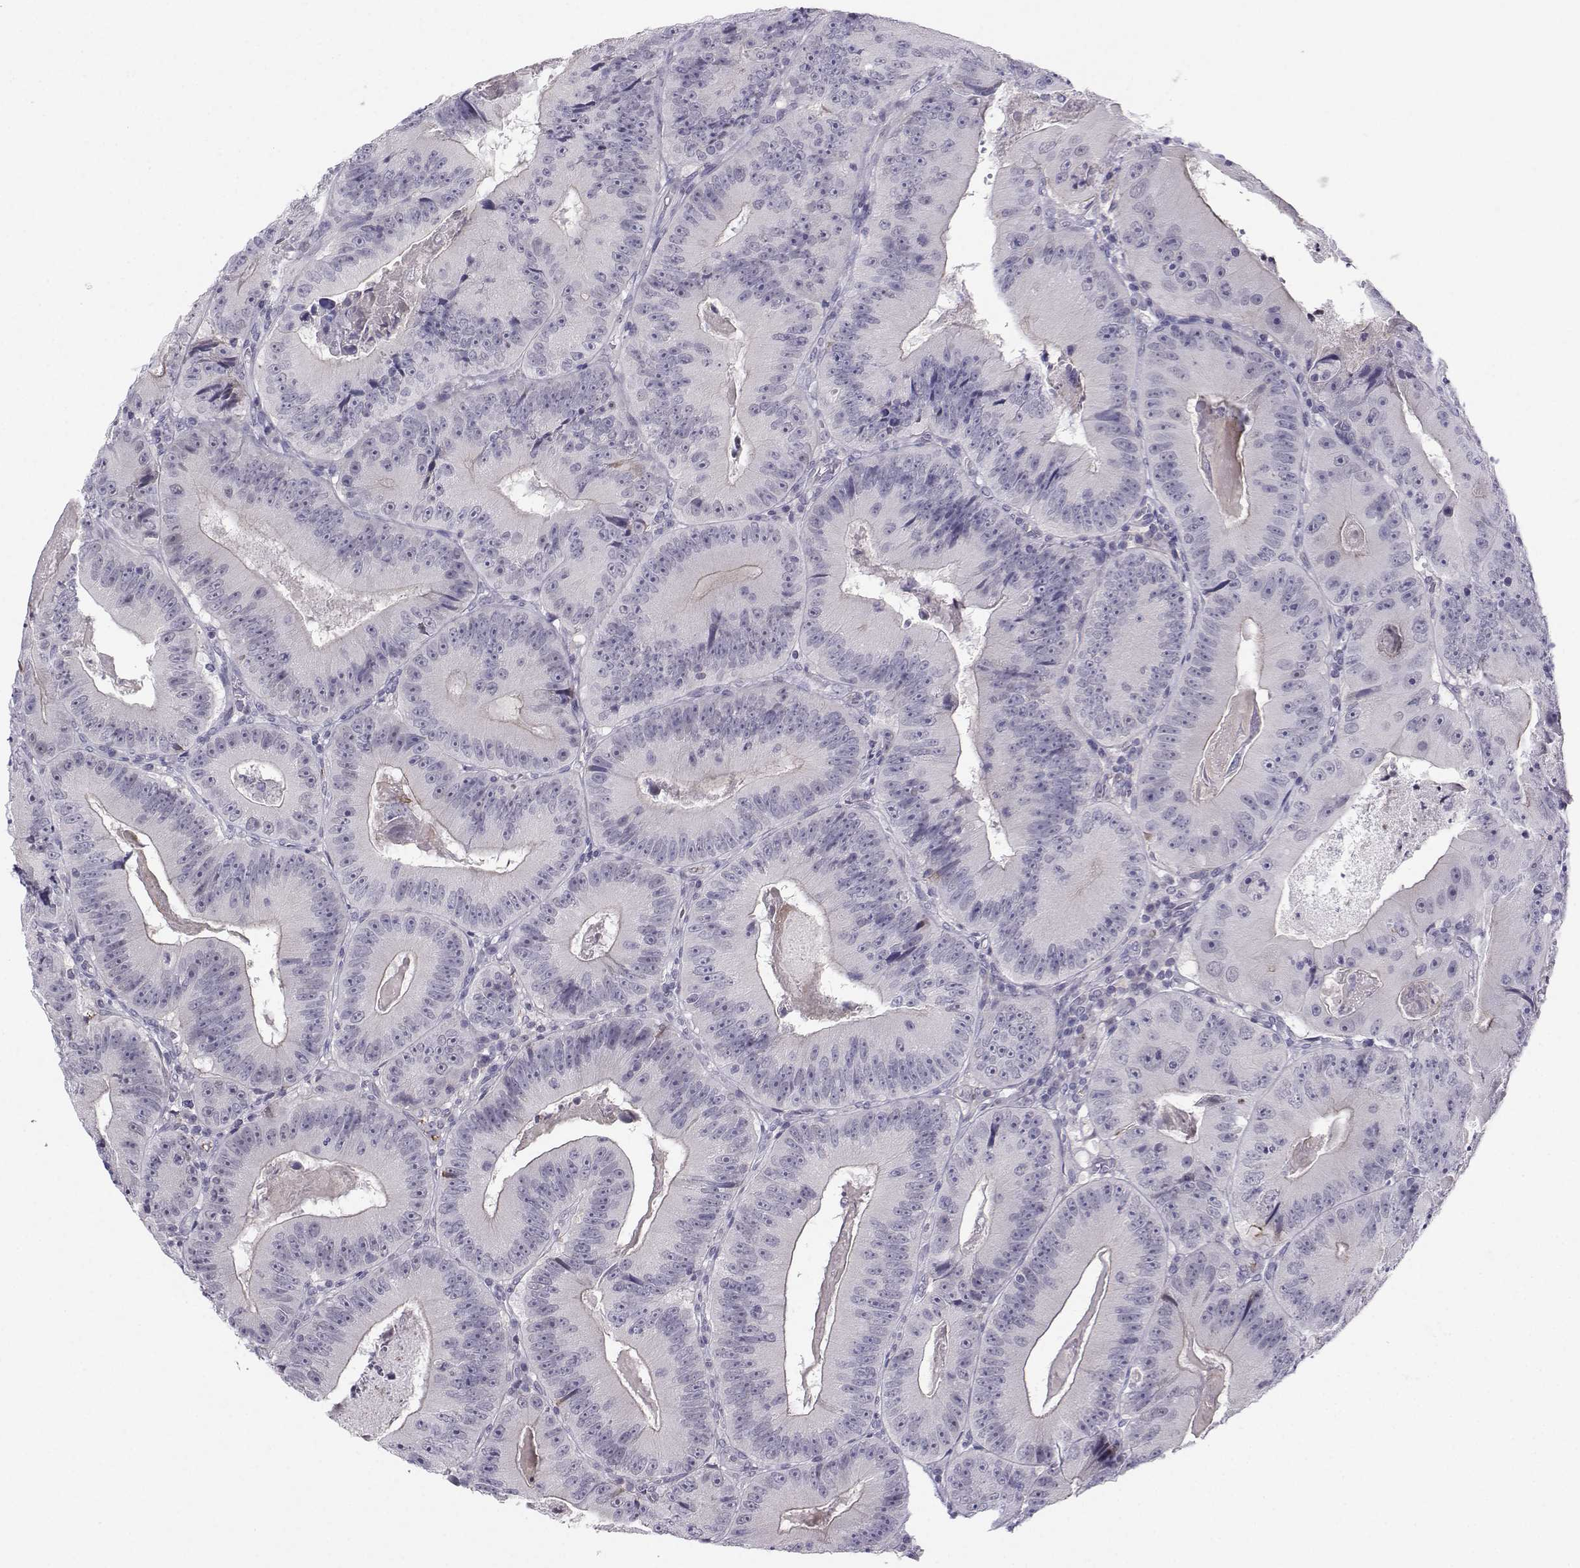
{"staining": {"intensity": "negative", "quantity": "none", "location": "none"}, "tissue": "colorectal cancer", "cell_type": "Tumor cells", "image_type": "cancer", "snomed": [{"axis": "morphology", "description": "Adenocarcinoma, NOS"}, {"axis": "topography", "description": "Colon"}], "caption": "Tumor cells show no significant staining in colorectal adenocarcinoma.", "gene": "LHX1", "patient": {"sex": "female", "age": 86}}